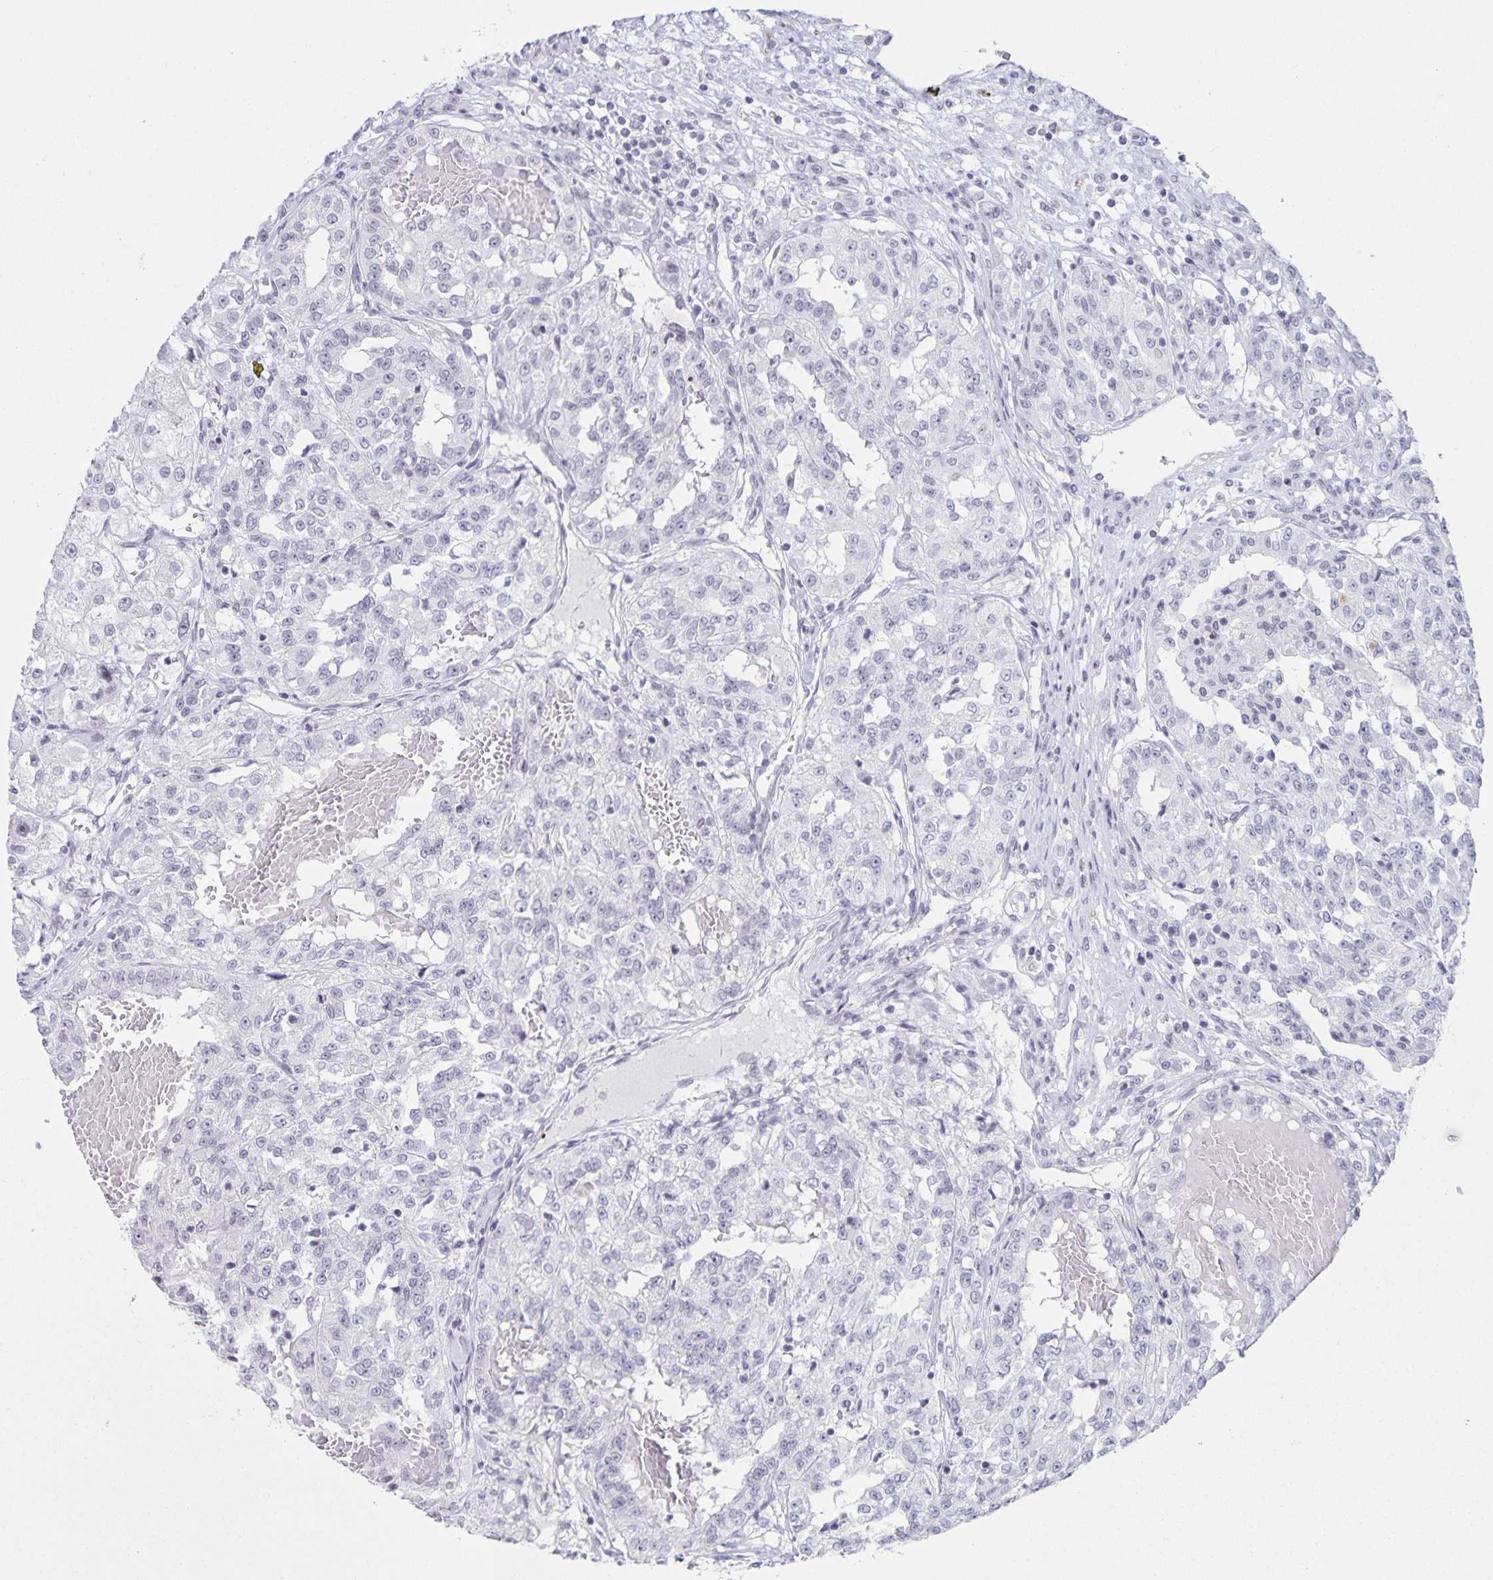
{"staining": {"intensity": "negative", "quantity": "none", "location": "none"}, "tissue": "renal cancer", "cell_type": "Tumor cells", "image_type": "cancer", "snomed": [{"axis": "morphology", "description": "Adenocarcinoma, NOS"}, {"axis": "topography", "description": "Kidney"}], "caption": "Tumor cells are negative for brown protein staining in renal cancer (adenocarcinoma). (Immunohistochemistry (ihc), brightfield microscopy, high magnification).", "gene": "LCE6A", "patient": {"sex": "female", "age": 63}}